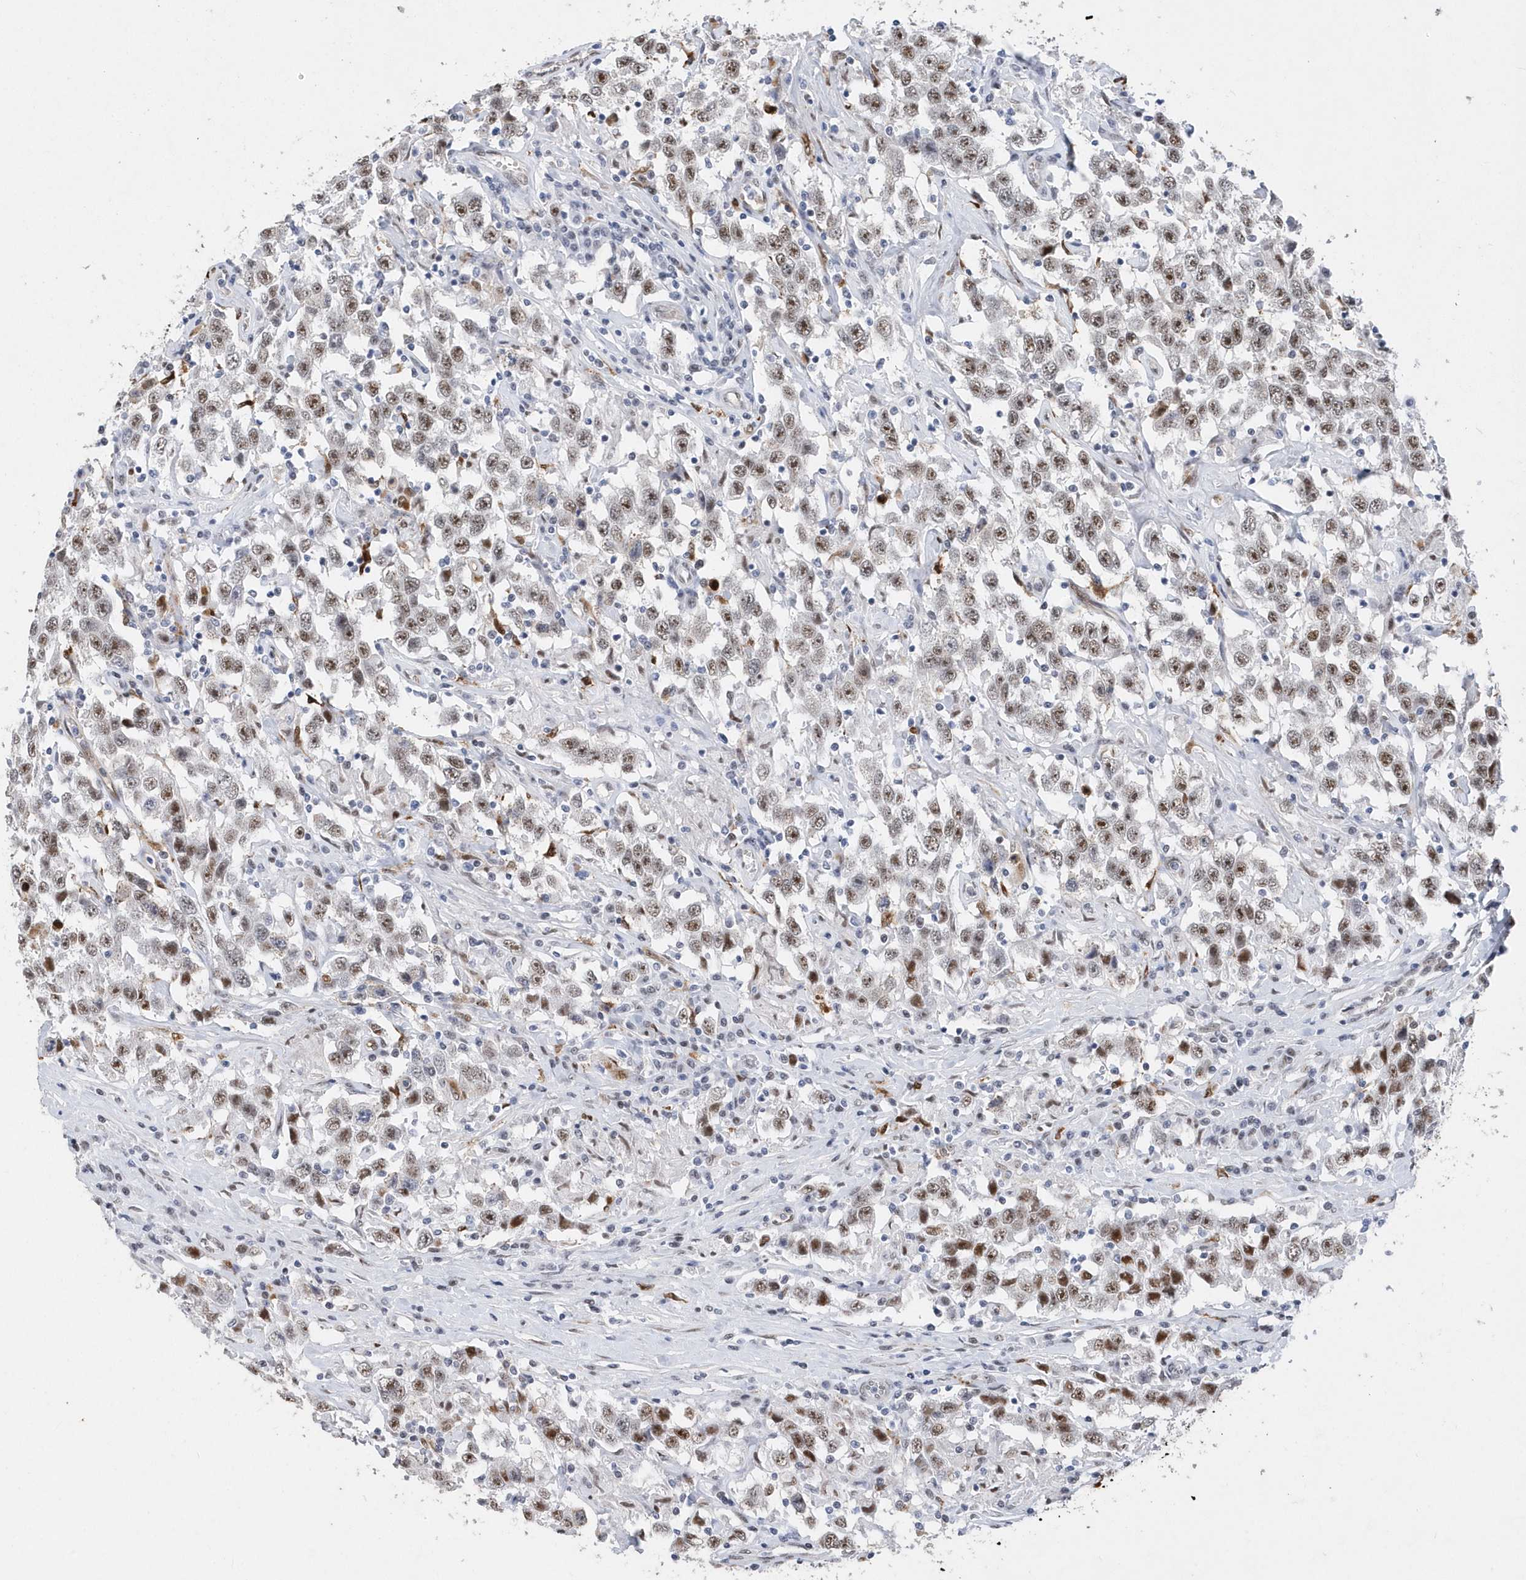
{"staining": {"intensity": "moderate", "quantity": ">75%", "location": "nuclear"}, "tissue": "testis cancer", "cell_type": "Tumor cells", "image_type": "cancer", "snomed": [{"axis": "morphology", "description": "Seminoma, NOS"}, {"axis": "topography", "description": "Testis"}], "caption": "Testis cancer (seminoma) stained with DAB (3,3'-diaminobenzidine) immunohistochemistry (IHC) displays medium levels of moderate nuclear staining in about >75% of tumor cells. The protein is shown in brown color, while the nuclei are stained blue.", "gene": "RPP30", "patient": {"sex": "male", "age": 41}}